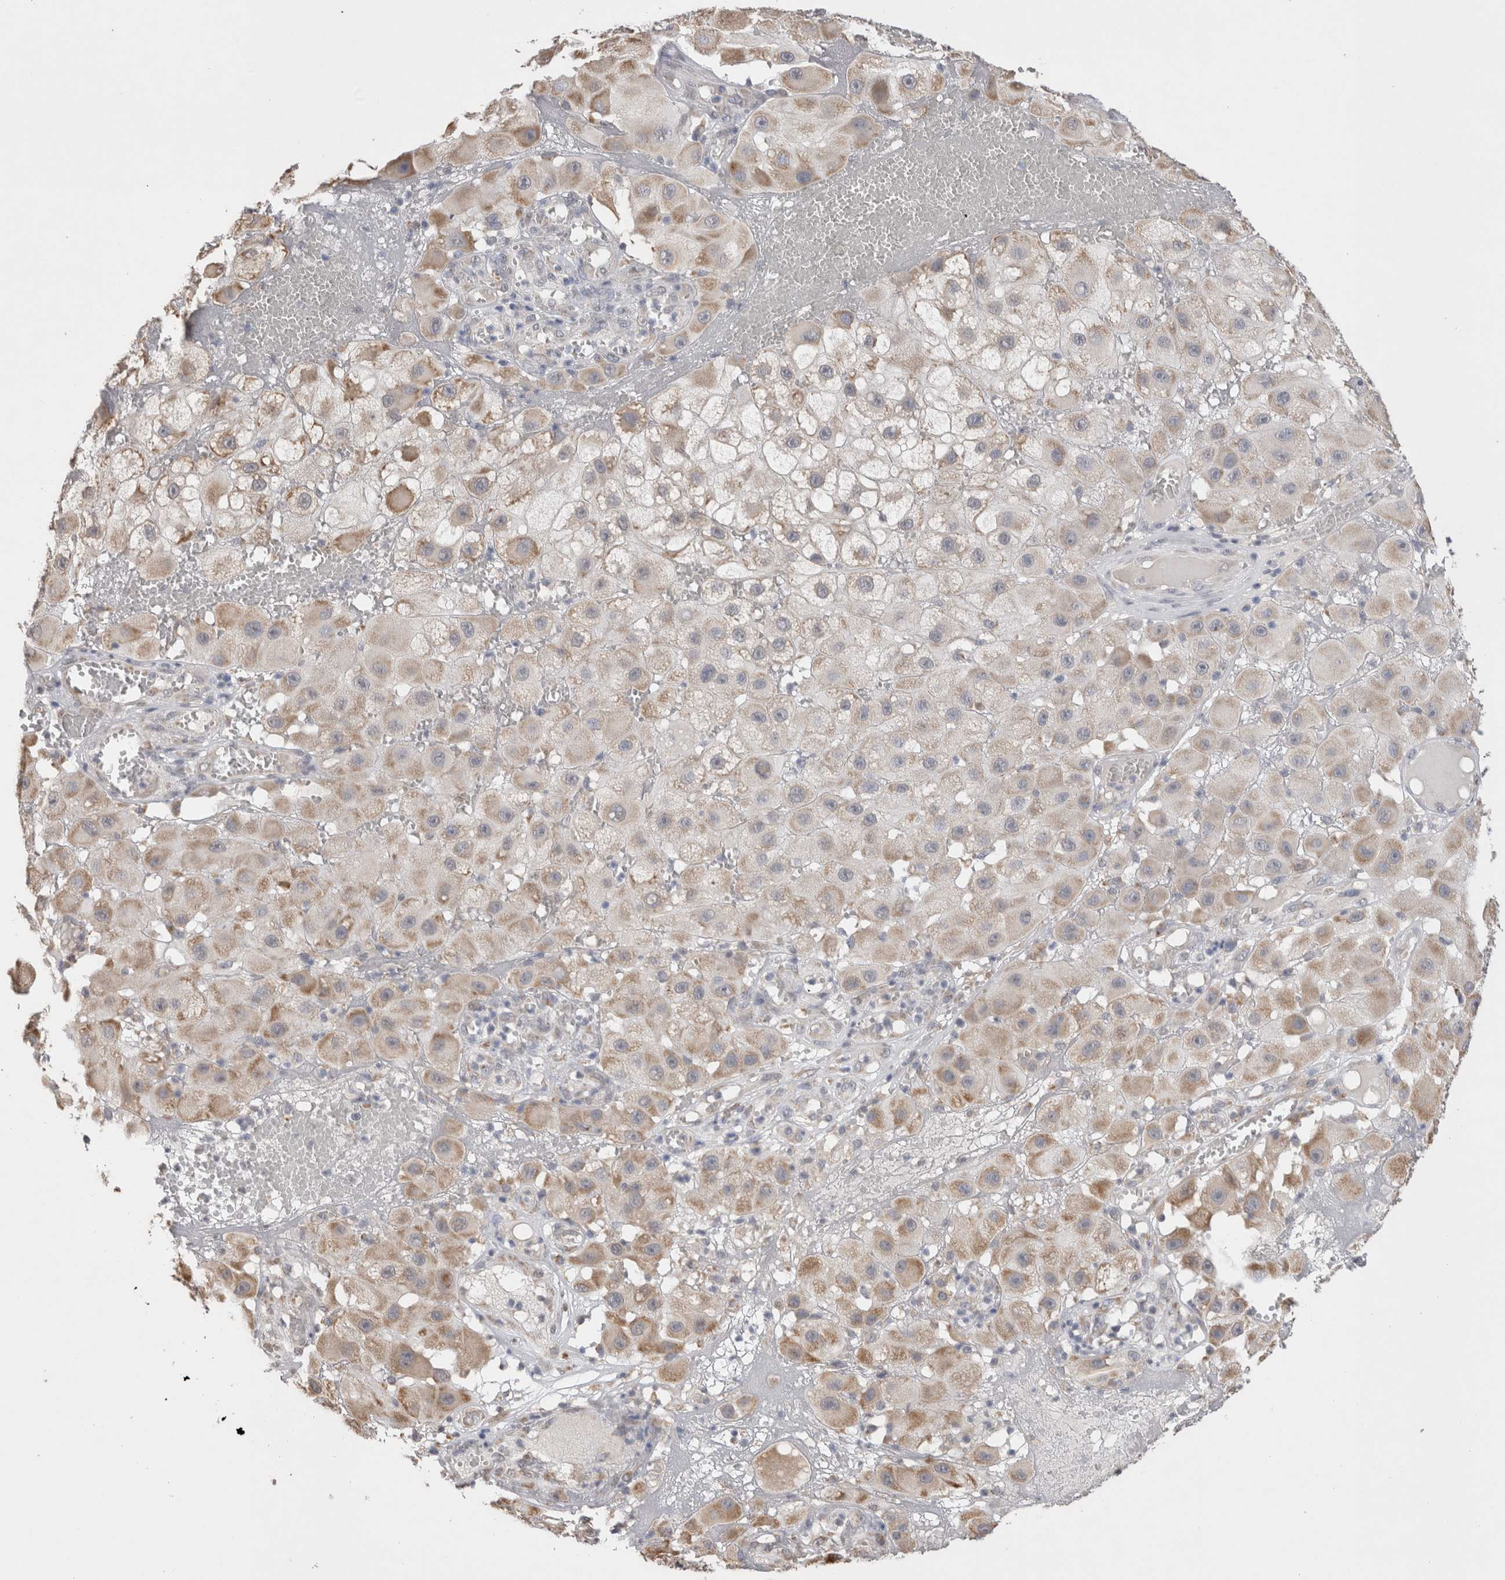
{"staining": {"intensity": "weak", "quantity": "25%-75%", "location": "cytoplasmic/membranous"}, "tissue": "melanoma", "cell_type": "Tumor cells", "image_type": "cancer", "snomed": [{"axis": "morphology", "description": "Malignant melanoma, NOS"}, {"axis": "topography", "description": "Skin"}], "caption": "DAB immunohistochemical staining of human melanoma reveals weak cytoplasmic/membranous protein staining in about 25%-75% of tumor cells.", "gene": "NOMO1", "patient": {"sex": "female", "age": 81}}